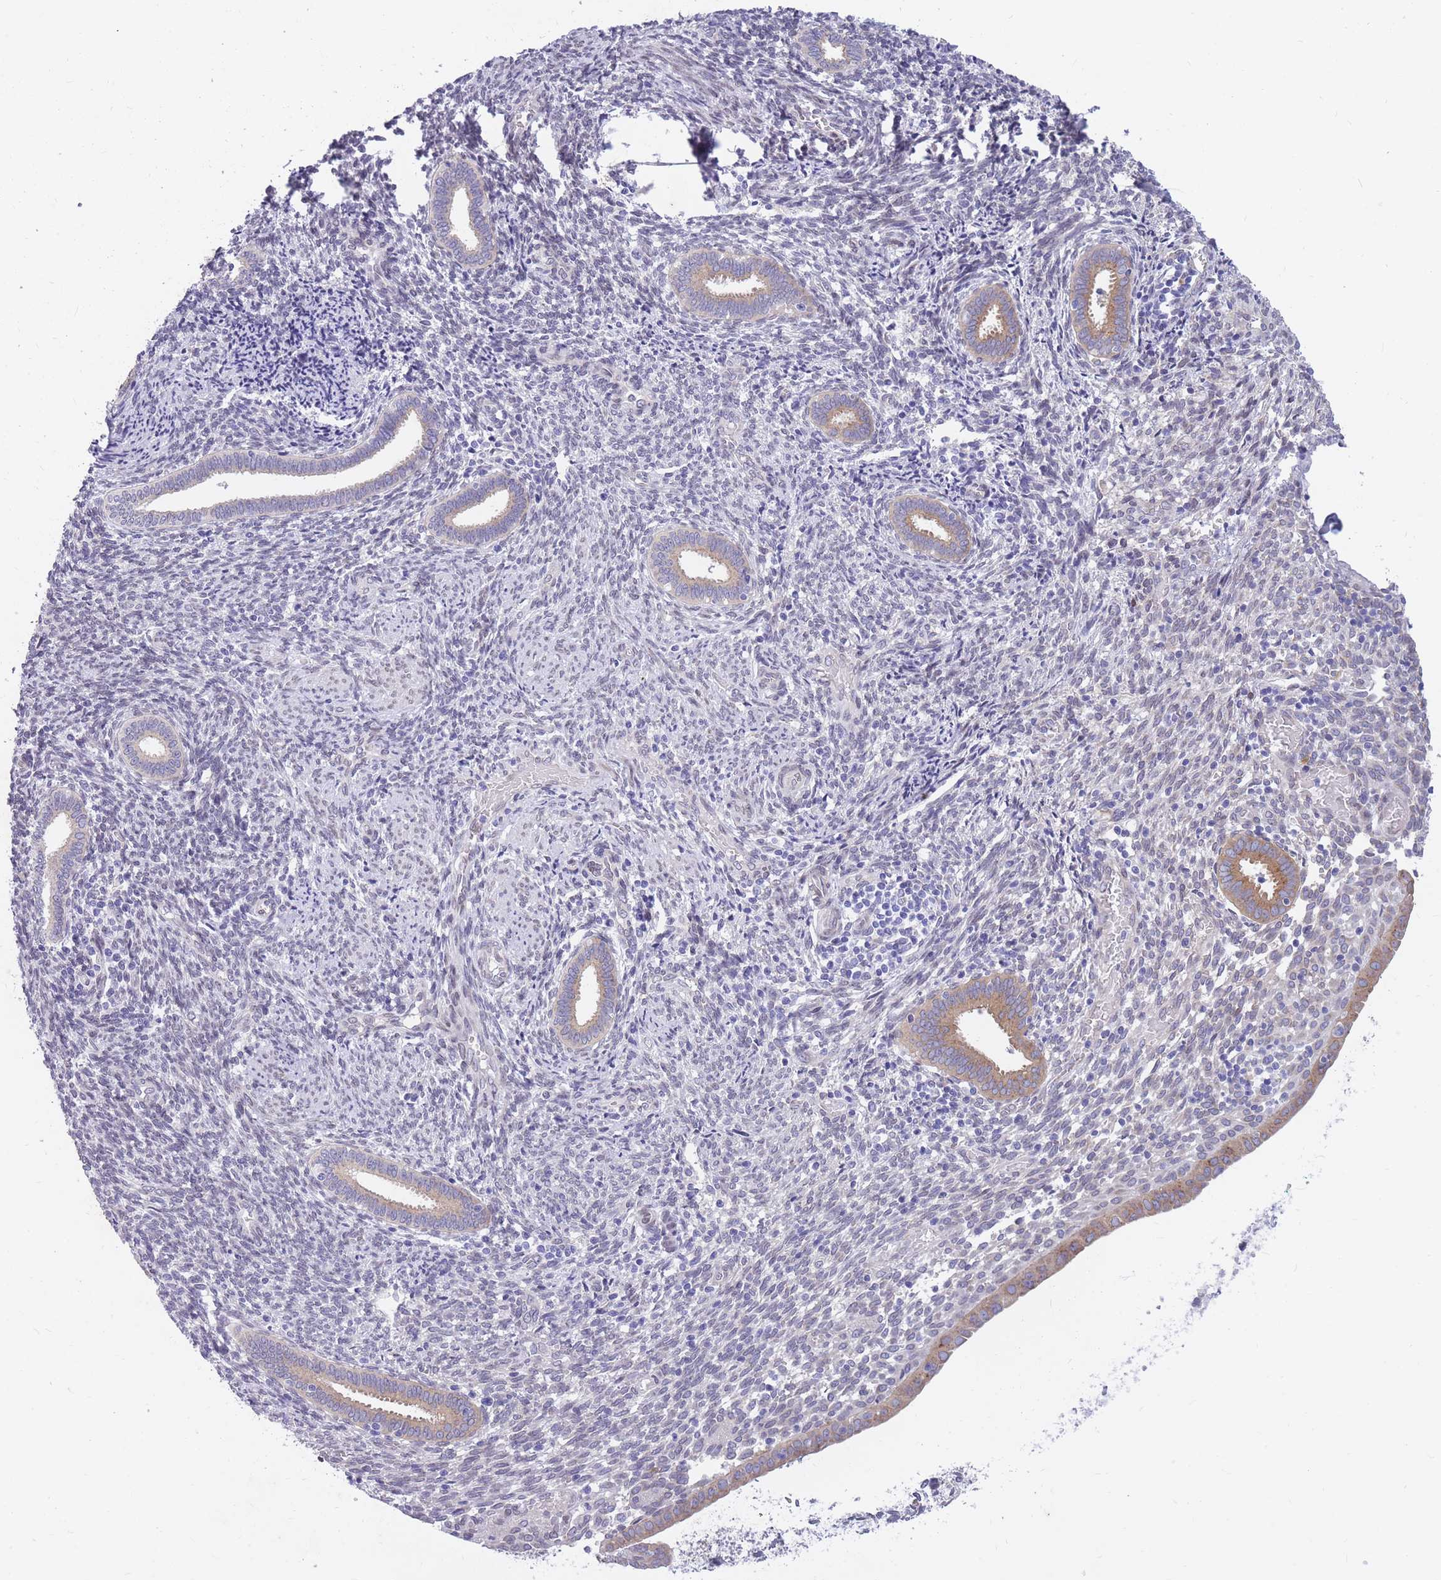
{"staining": {"intensity": "negative", "quantity": "none", "location": "none"}, "tissue": "endometrium", "cell_type": "Cells in endometrial stroma", "image_type": "normal", "snomed": [{"axis": "morphology", "description": "Normal tissue, NOS"}, {"axis": "topography", "description": "Endometrium"}], "caption": "This is an IHC photomicrograph of normal endometrium. There is no positivity in cells in endometrial stroma.", "gene": "HOOK2", "patient": {"sex": "female", "age": 32}}